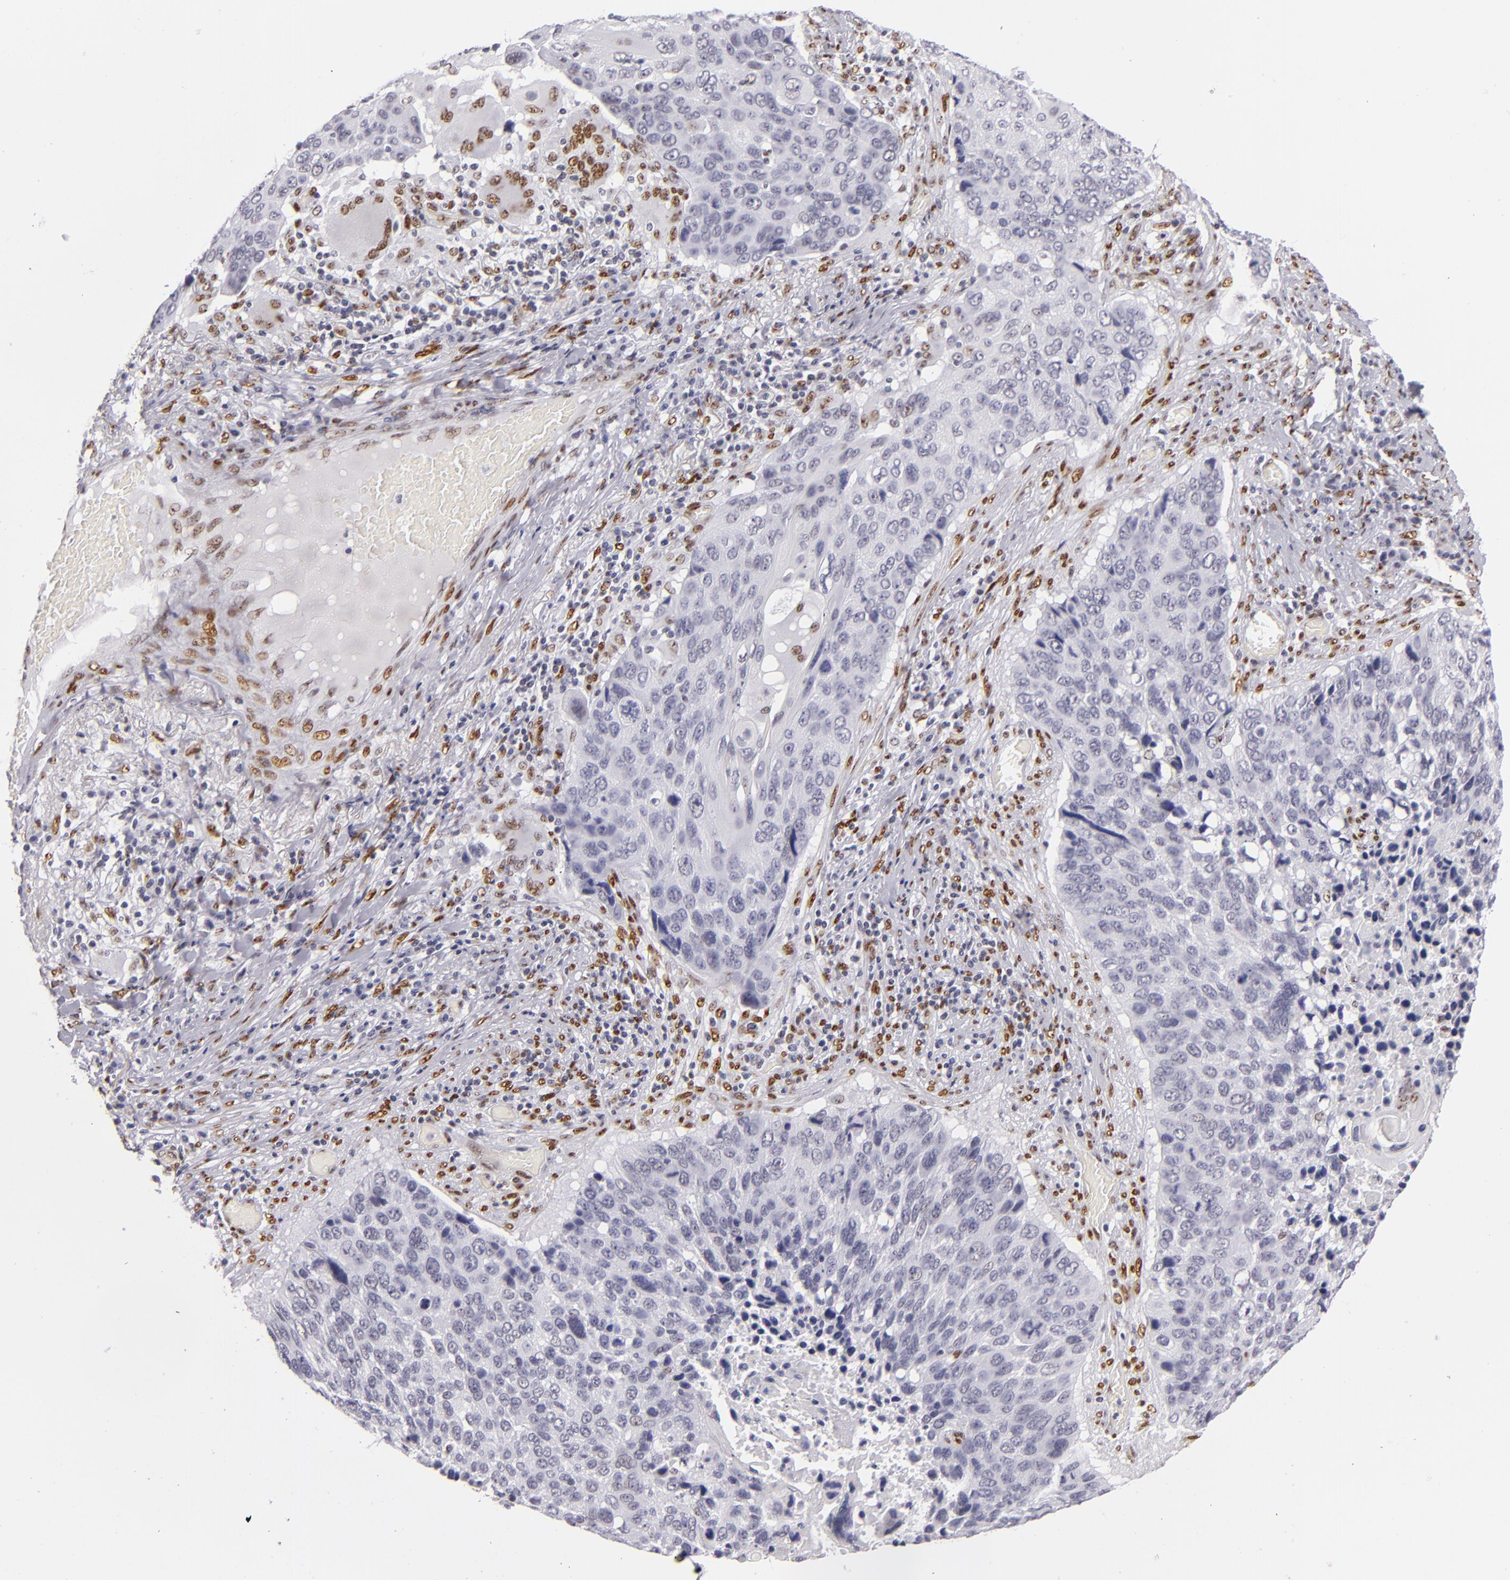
{"staining": {"intensity": "negative", "quantity": "none", "location": "none"}, "tissue": "lung cancer", "cell_type": "Tumor cells", "image_type": "cancer", "snomed": [{"axis": "morphology", "description": "Squamous cell carcinoma, NOS"}, {"axis": "topography", "description": "Lung"}], "caption": "Immunohistochemistry (IHC) photomicrograph of neoplastic tissue: squamous cell carcinoma (lung) stained with DAB (3,3'-diaminobenzidine) shows no significant protein expression in tumor cells.", "gene": "TOP3A", "patient": {"sex": "male", "age": 68}}